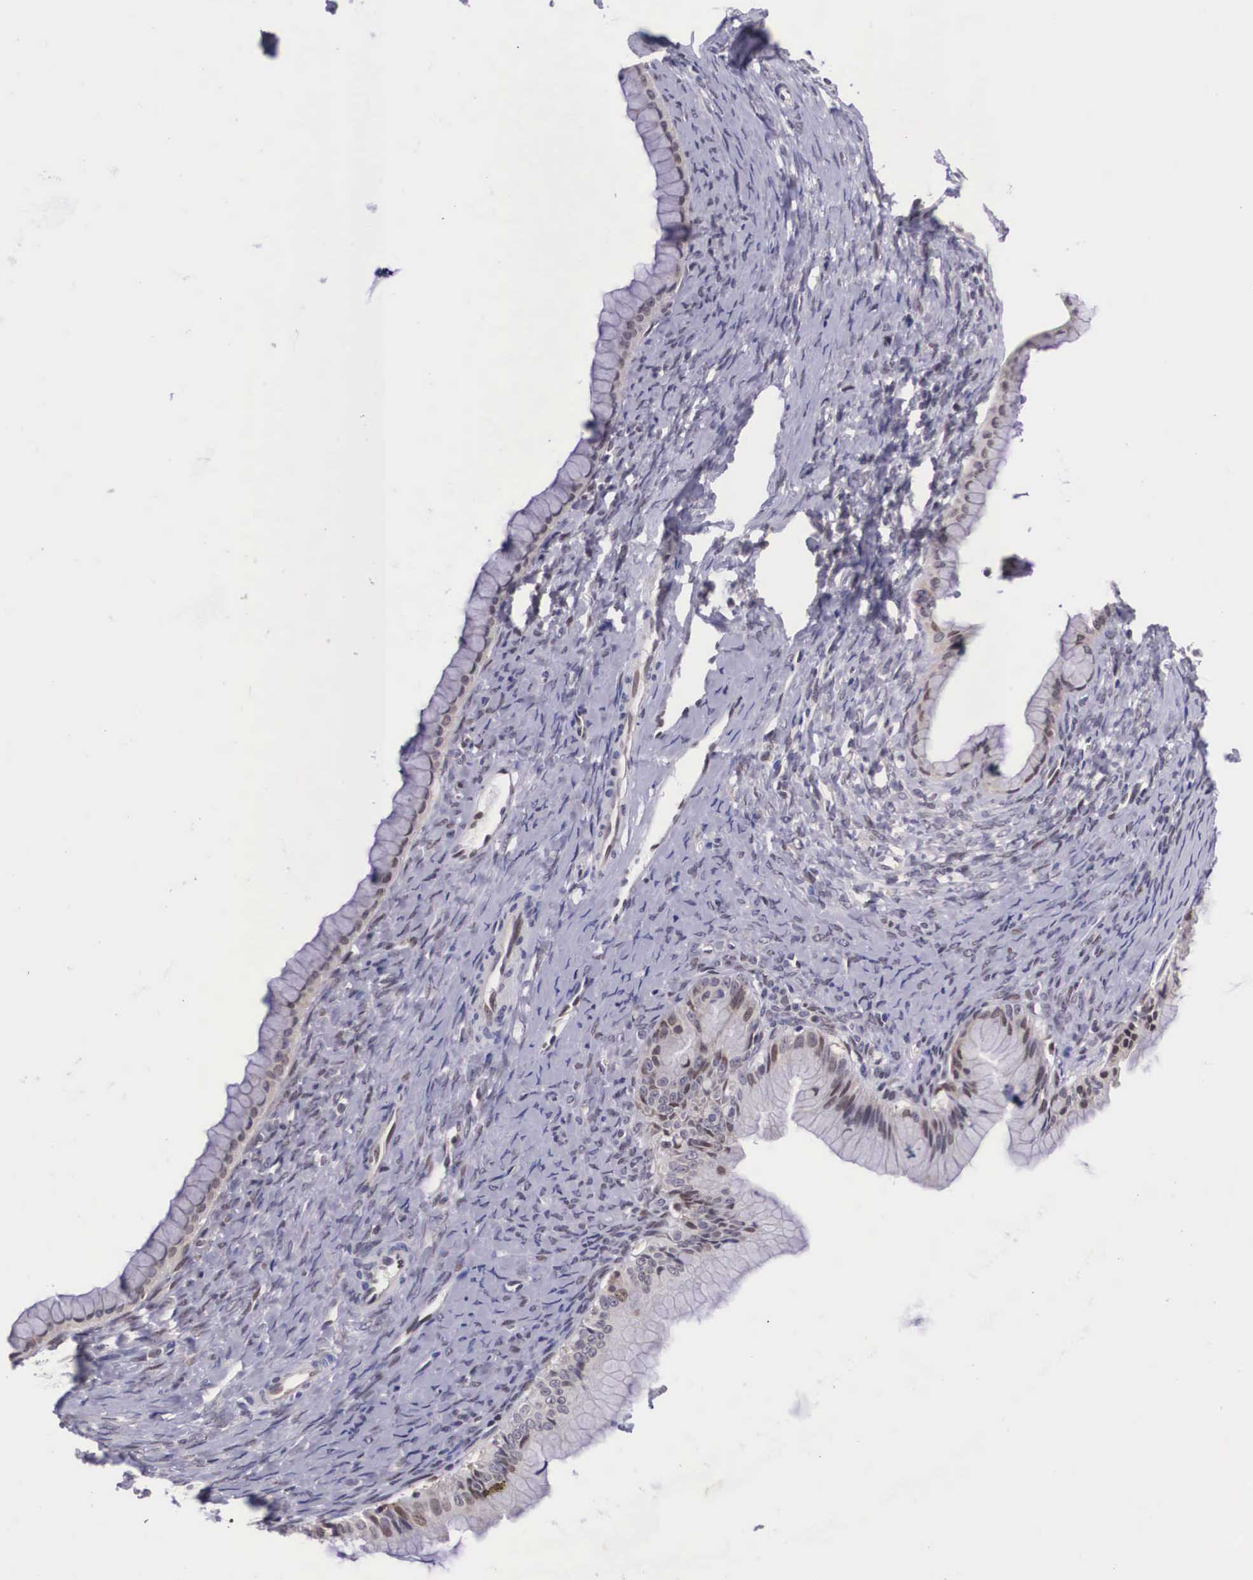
{"staining": {"intensity": "moderate", "quantity": "<25%", "location": "cytoplasmic/membranous"}, "tissue": "ovarian cancer", "cell_type": "Tumor cells", "image_type": "cancer", "snomed": [{"axis": "morphology", "description": "Cystadenocarcinoma, mucinous, NOS"}, {"axis": "topography", "description": "Ovary"}], "caption": "Mucinous cystadenocarcinoma (ovarian) stained with DAB immunohistochemistry exhibits low levels of moderate cytoplasmic/membranous expression in about <25% of tumor cells.", "gene": "SLC25A21", "patient": {"sex": "female", "age": 25}}